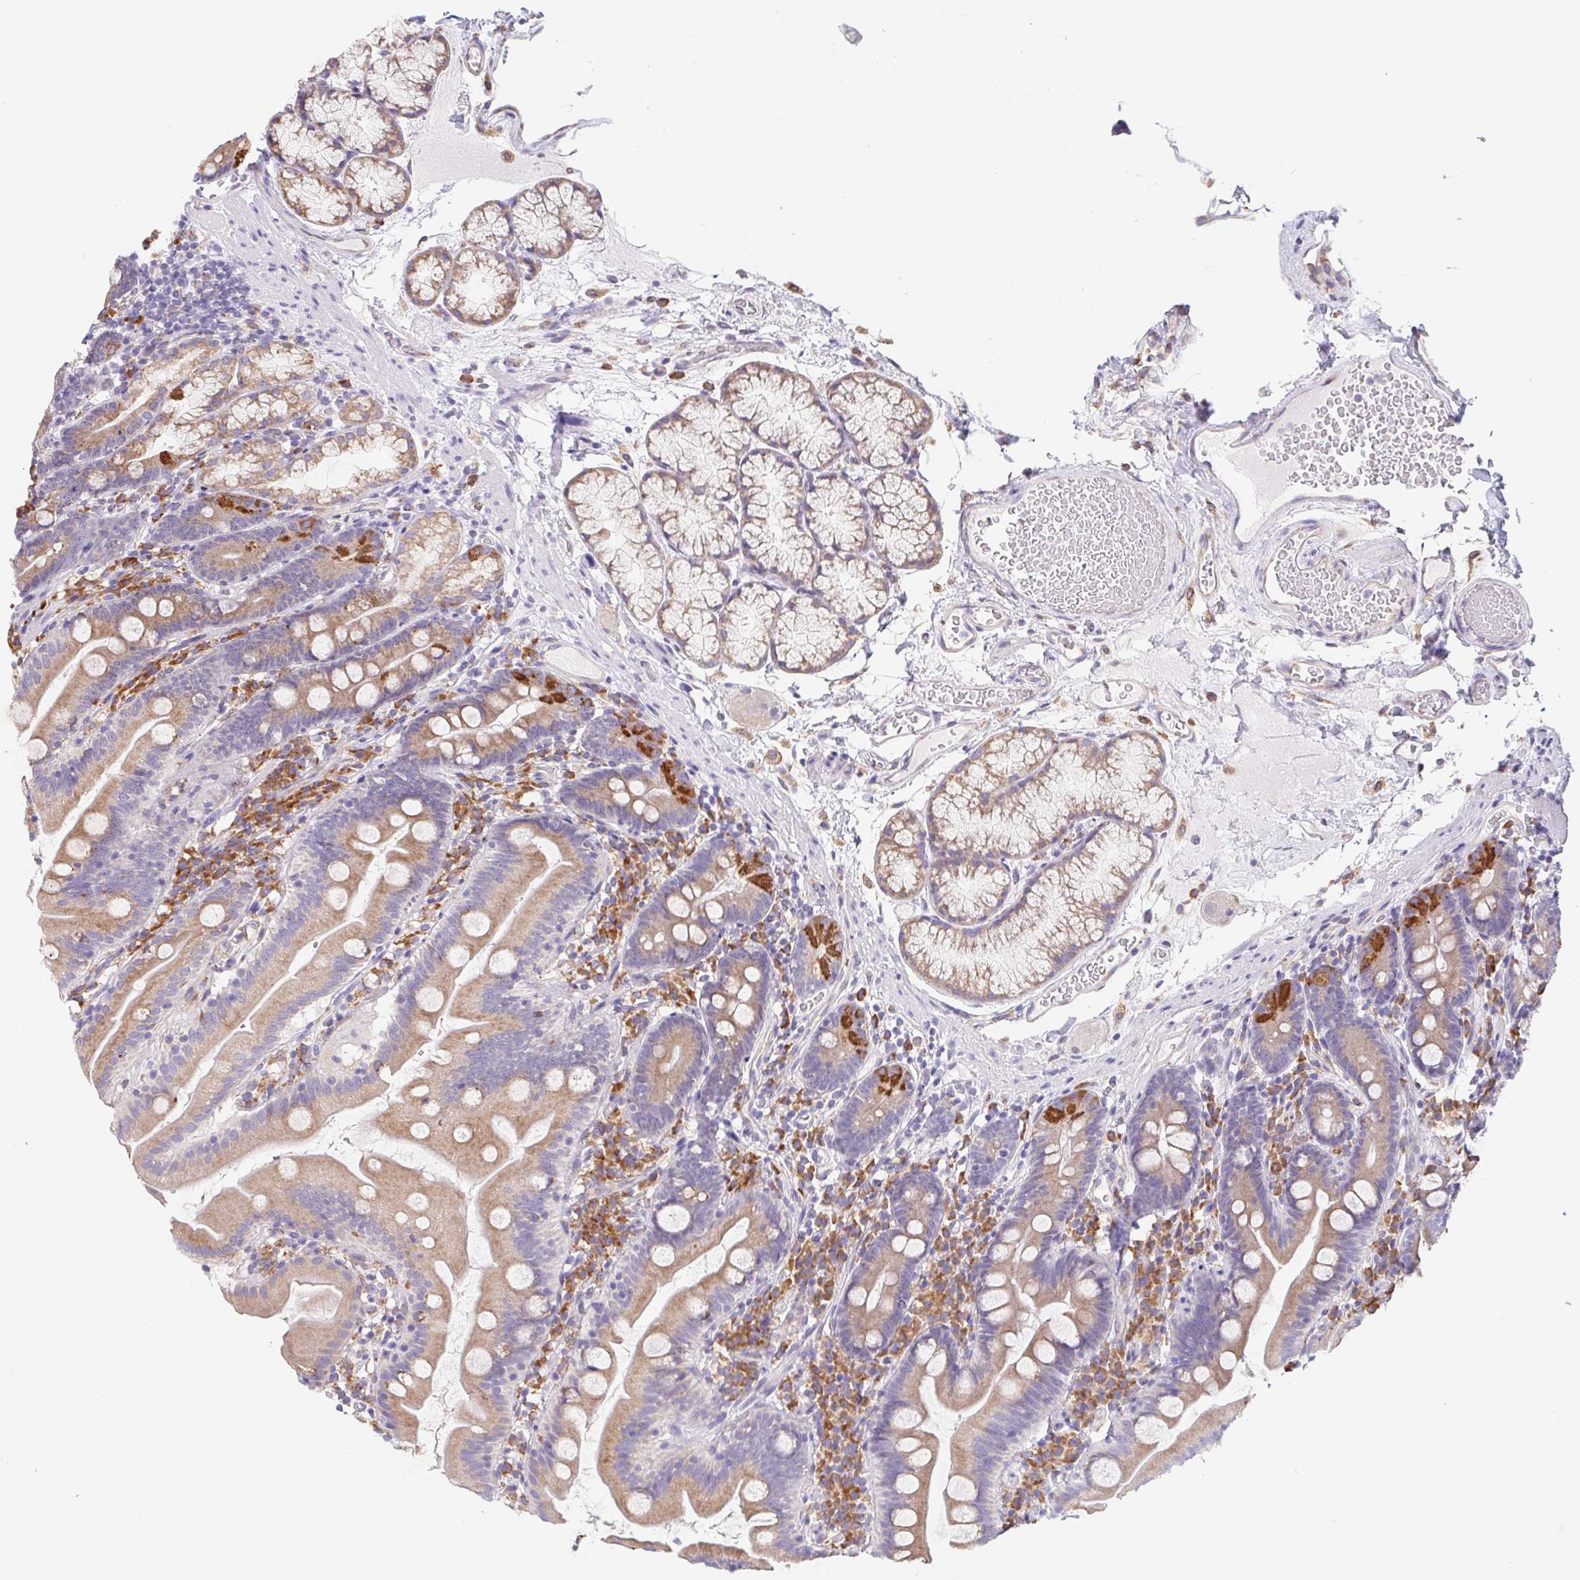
{"staining": {"intensity": "moderate", "quantity": ">75%", "location": "cytoplasmic/membranous"}, "tissue": "duodenum", "cell_type": "Glandular cells", "image_type": "normal", "snomed": [{"axis": "morphology", "description": "Normal tissue, NOS"}, {"axis": "topography", "description": "Duodenum"}], "caption": "Immunohistochemical staining of unremarkable human duodenum exhibits >75% levels of moderate cytoplasmic/membranous protein expression in about >75% of glandular cells. (Brightfield microscopy of DAB IHC at high magnification).", "gene": "ADAM8", "patient": {"sex": "female", "age": 67}}